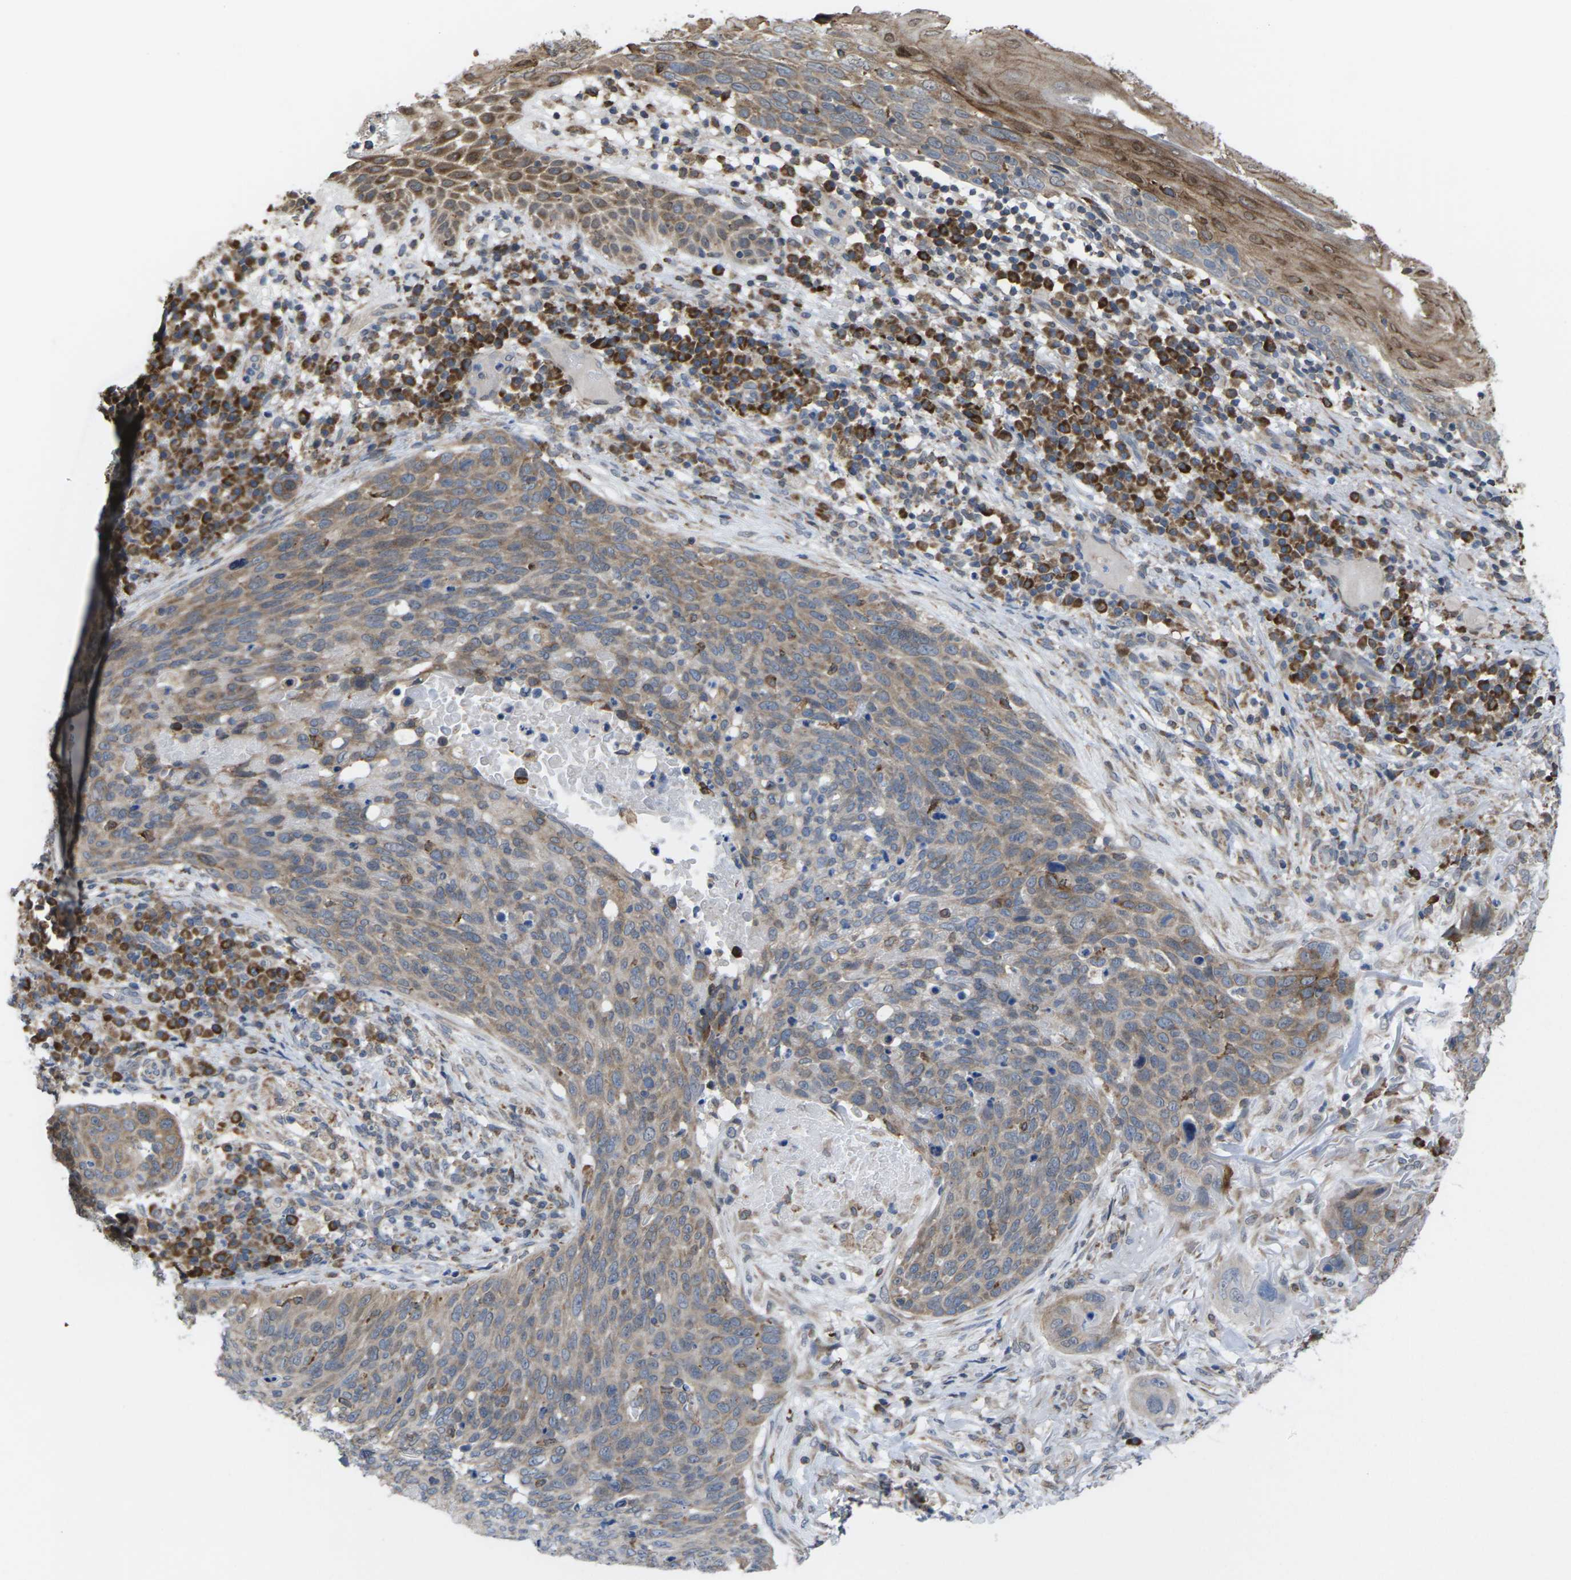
{"staining": {"intensity": "weak", "quantity": "<25%", "location": "cytoplasmic/membranous"}, "tissue": "skin cancer", "cell_type": "Tumor cells", "image_type": "cancer", "snomed": [{"axis": "morphology", "description": "Squamous cell carcinoma in situ, NOS"}, {"axis": "morphology", "description": "Squamous cell carcinoma, NOS"}, {"axis": "topography", "description": "Skin"}], "caption": "This is an IHC micrograph of human skin squamous cell carcinoma in situ. There is no staining in tumor cells.", "gene": "PDZK1IP1", "patient": {"sex": "male", "age": 93}}